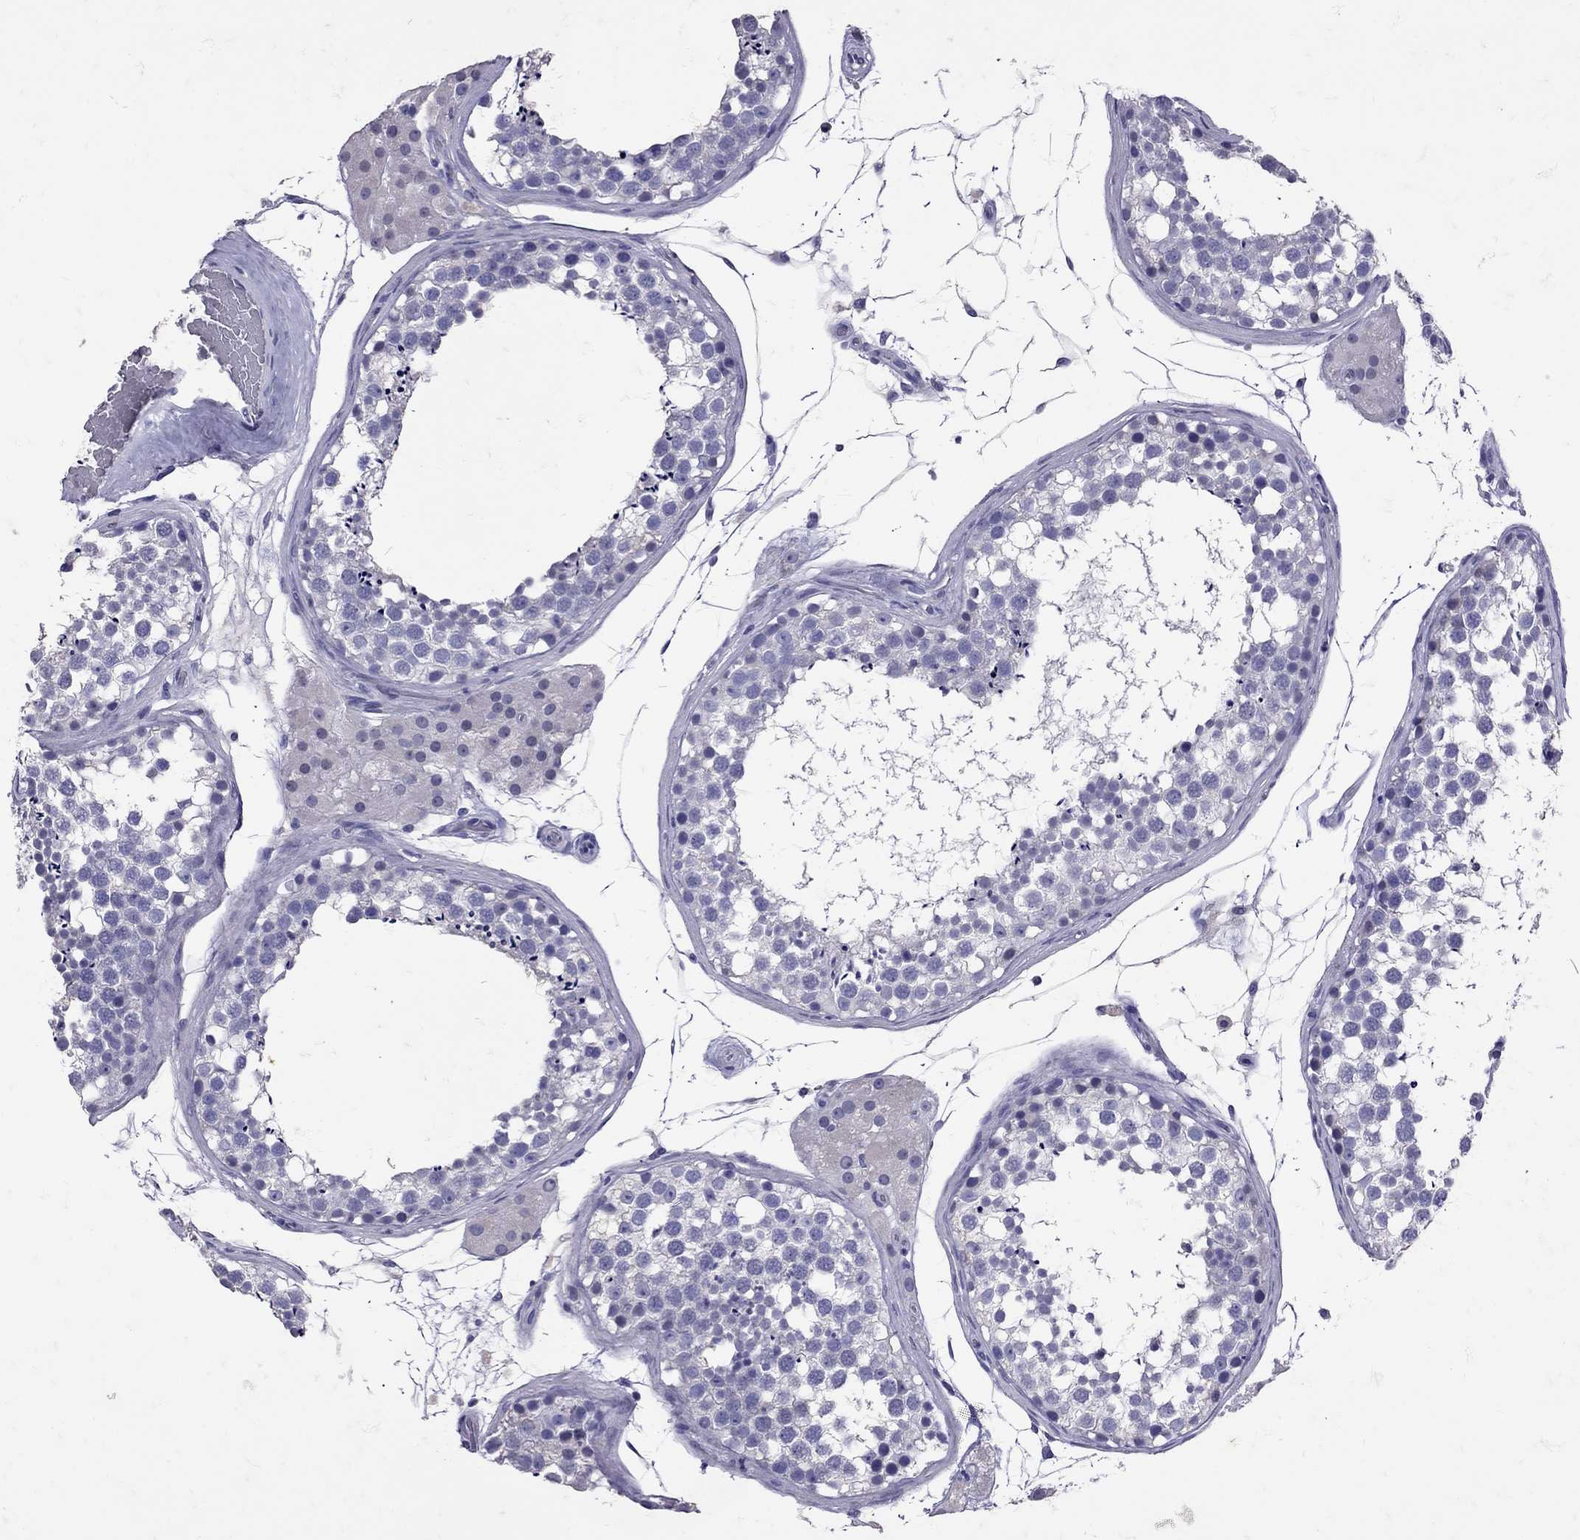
{"staining": {"intensity": "negative", "quantity": "none", "location": "none"}, "tissue": "testis", "cell_type": "Cells in seminiferous ducts", "image_type": "normal", "snomed": [{"axis": "morphology", "description": "Normal tissue, NOS"}, {"axis": "morphology", "description": "Seminoma, NOS"}, {"axis": "topography", "description": "Testis"}], "caption": "Immunohistochemistry (IHC) photomicrograph of normal human testis stained for a protein (brown), which shows no expression in cells in seminiferous ducts.", "gene": "SST", "patient": {"sex": "male", "age": 65}}